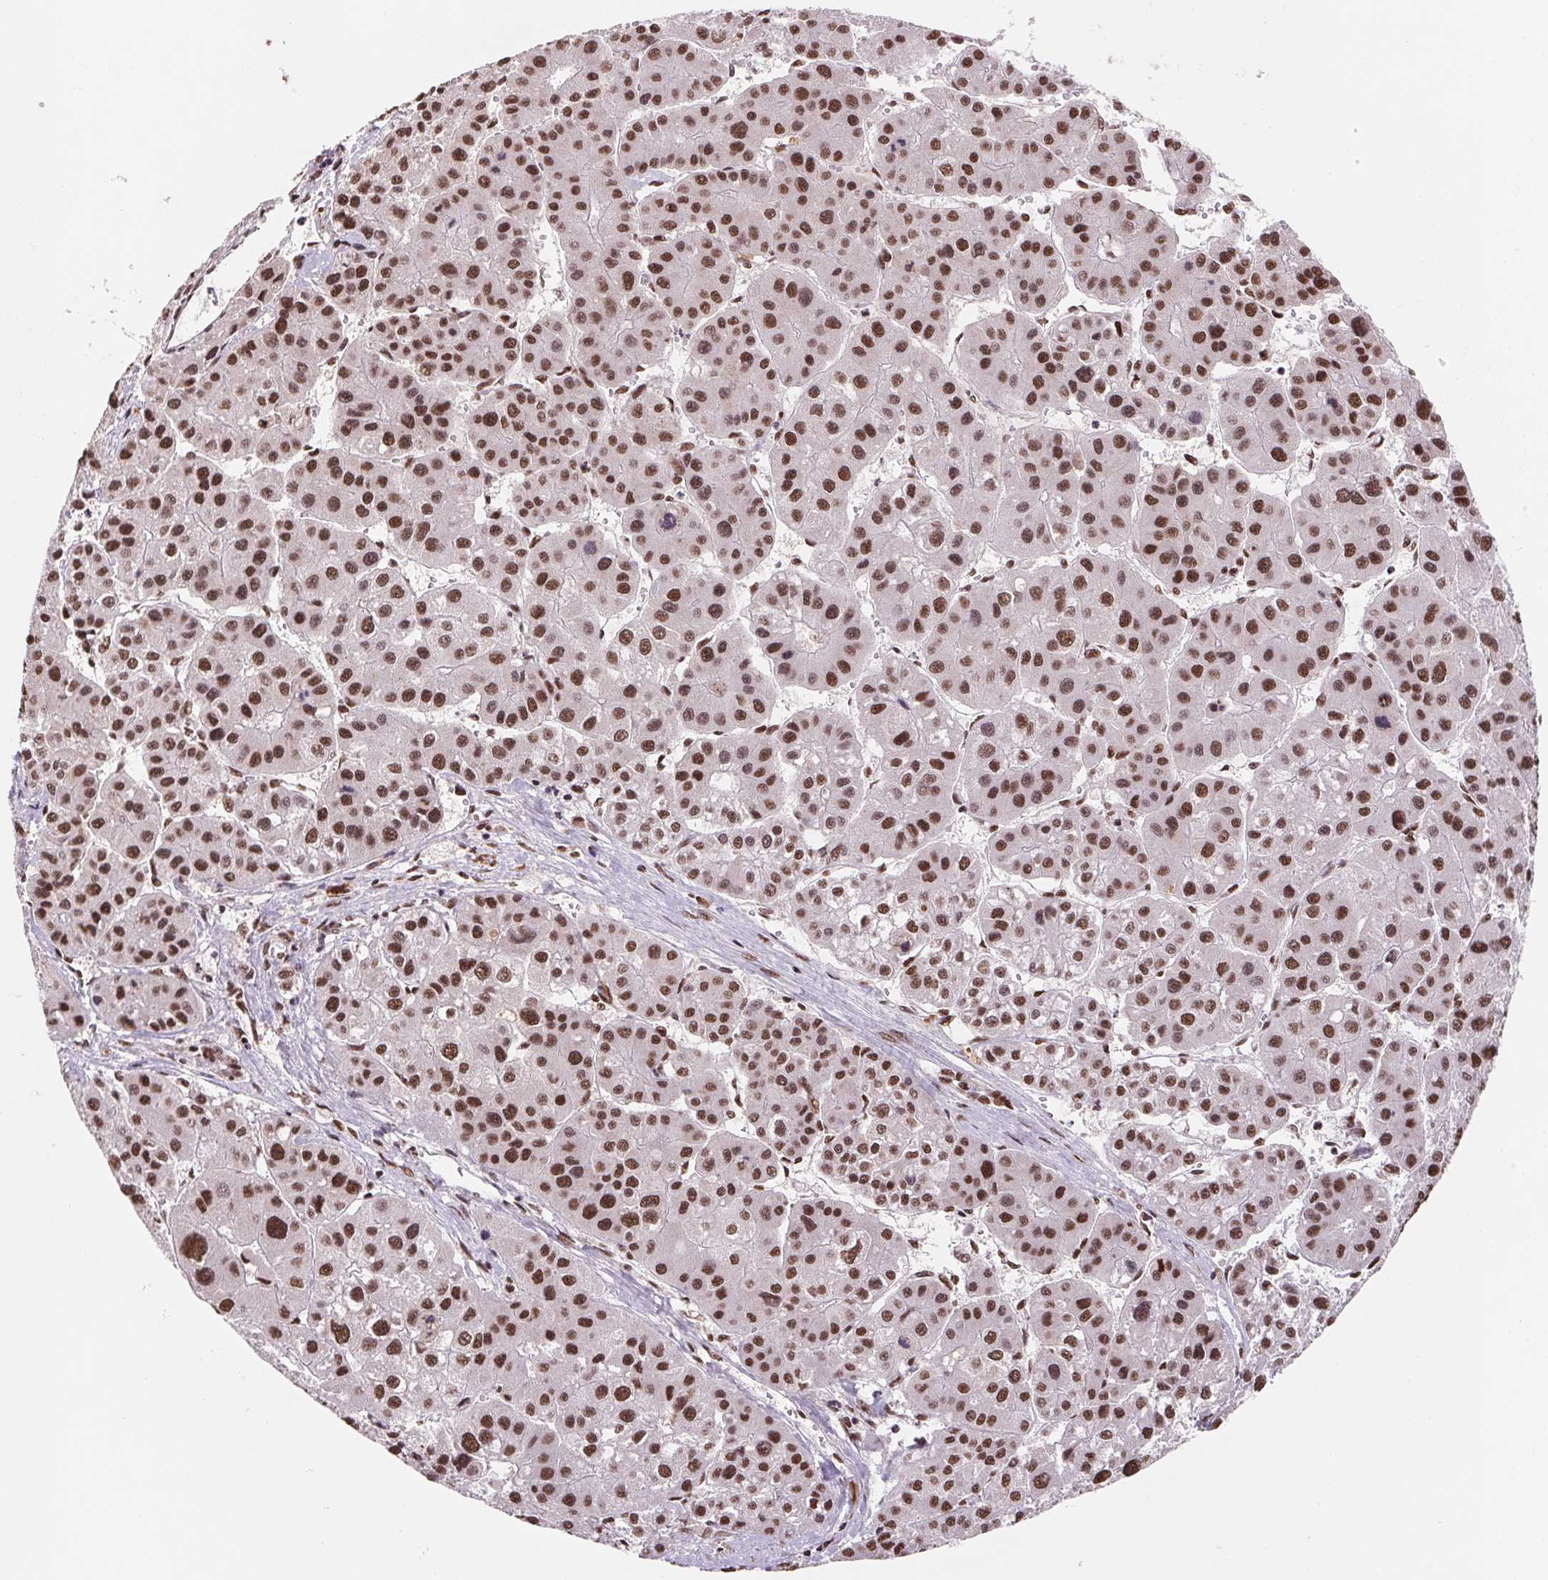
{"staining": {"intensity": "strong", "quantity": ">75%", "location": "nuclear"}, "tissue": "liver cancer", "cell_type": "Tumor cells", "image_type": "cancer", "snomed": [{"axis": "morphology", "description": "Carcinoma, Hepatocellular, NOS"}, {"axis": "topography", "description": "Liver"}], "caption": "Immunohistochemistry image of neoplastic tissue: human liver hepatocellular carcinoma stained using immunohistochemistry displays high levels of strong protein expression localized specifically in the nuclear of tumor cells, appearing as a nuclear brown color.", "gene": "SNRPG", "patient": {"sex": "male", "age": 73}}